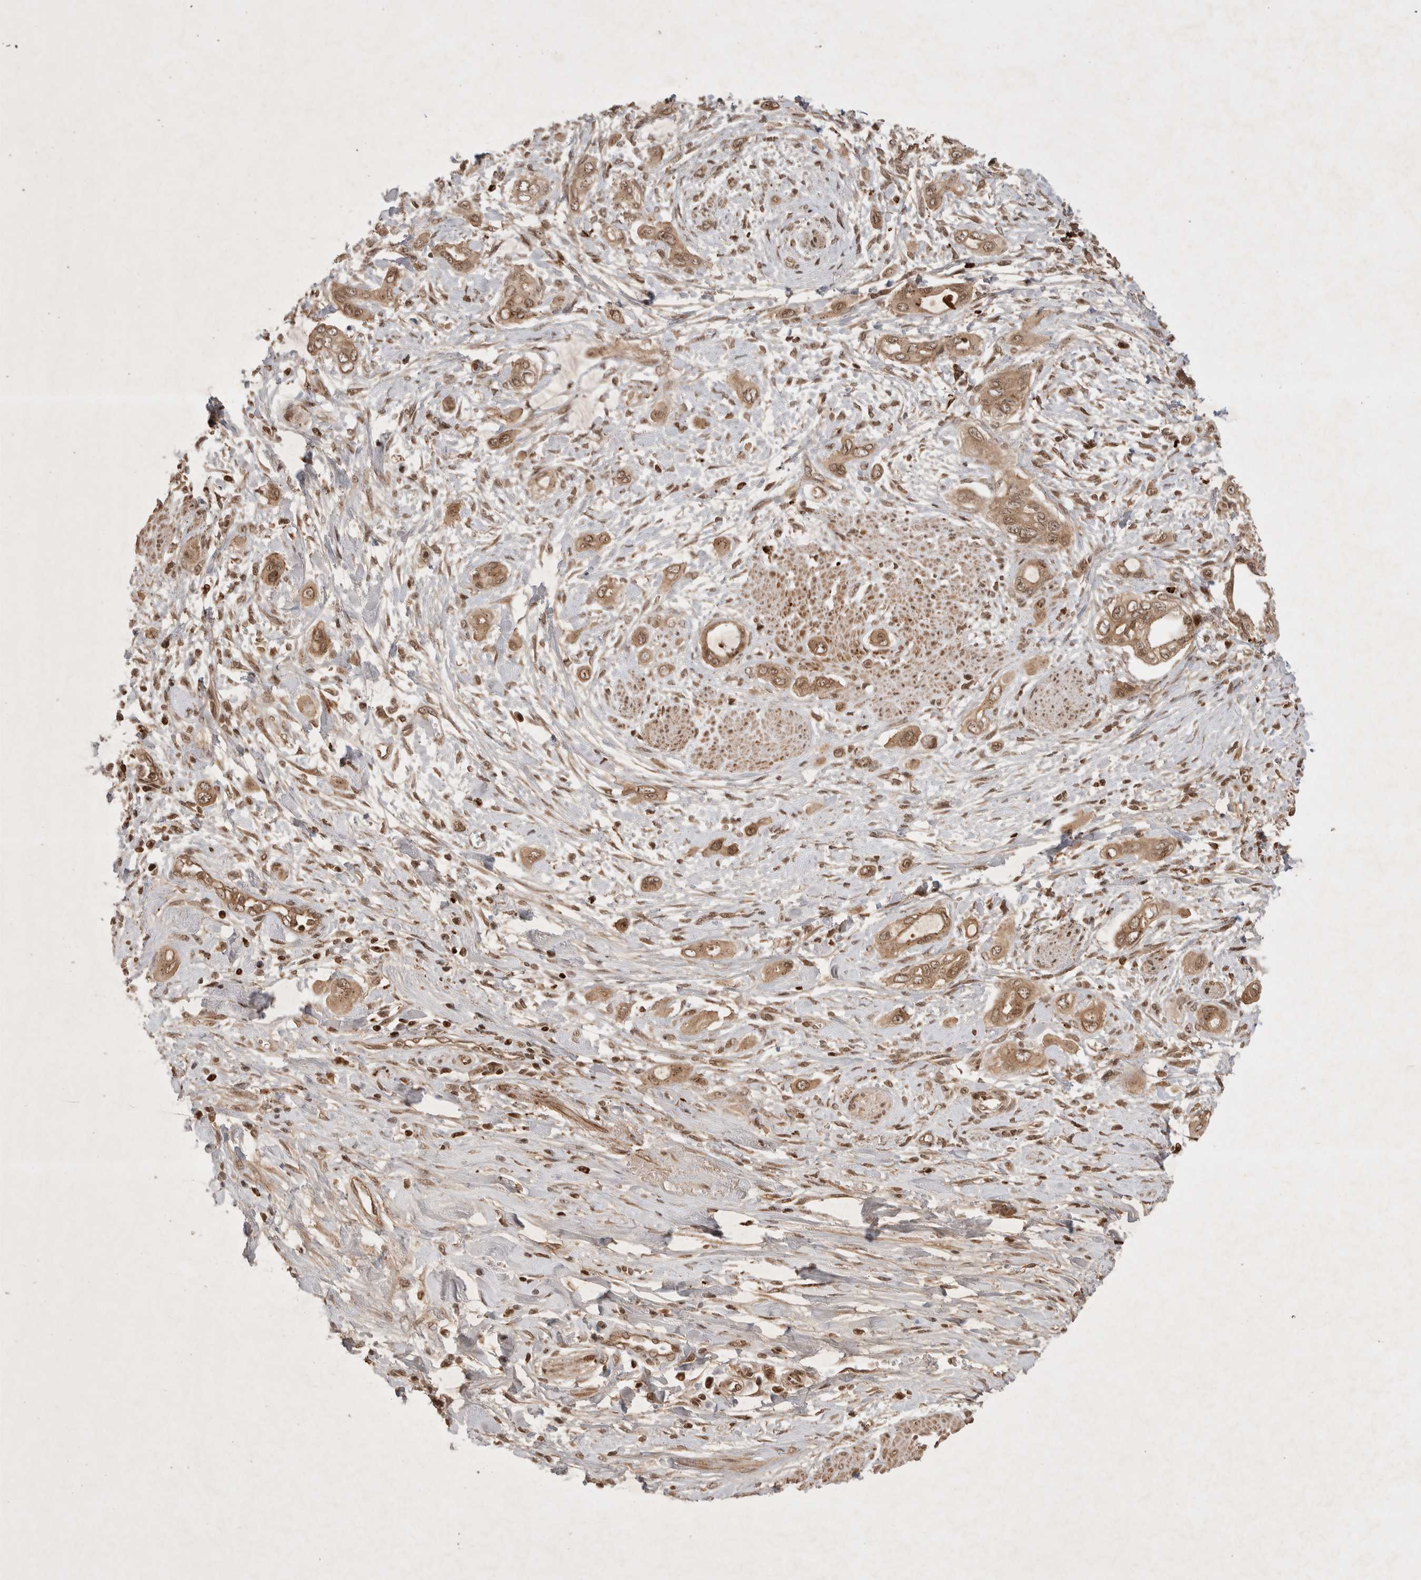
{"staining": {"intensity": "moderate", "quantity": ">75%", "location": "cytoplasmic/membranous"}, "tissue": "pancreatic cancer", "cell_type": "Tumor cells", "image_type": "cancer", "snomed": [{"axis": "morphology", "description": "Adenocarcinoma, NOS"}, {"axis": "topography", "description": "Pancreas"}], "caption": "Pancreatic cancer tissue demonstrates moderate cytoplasmic/membranous staining in about >75% of tumor cells, visualized by immunohistochemistry.", "gene": "FAM221A", "patient": {"sex": "male", "age": 59}}